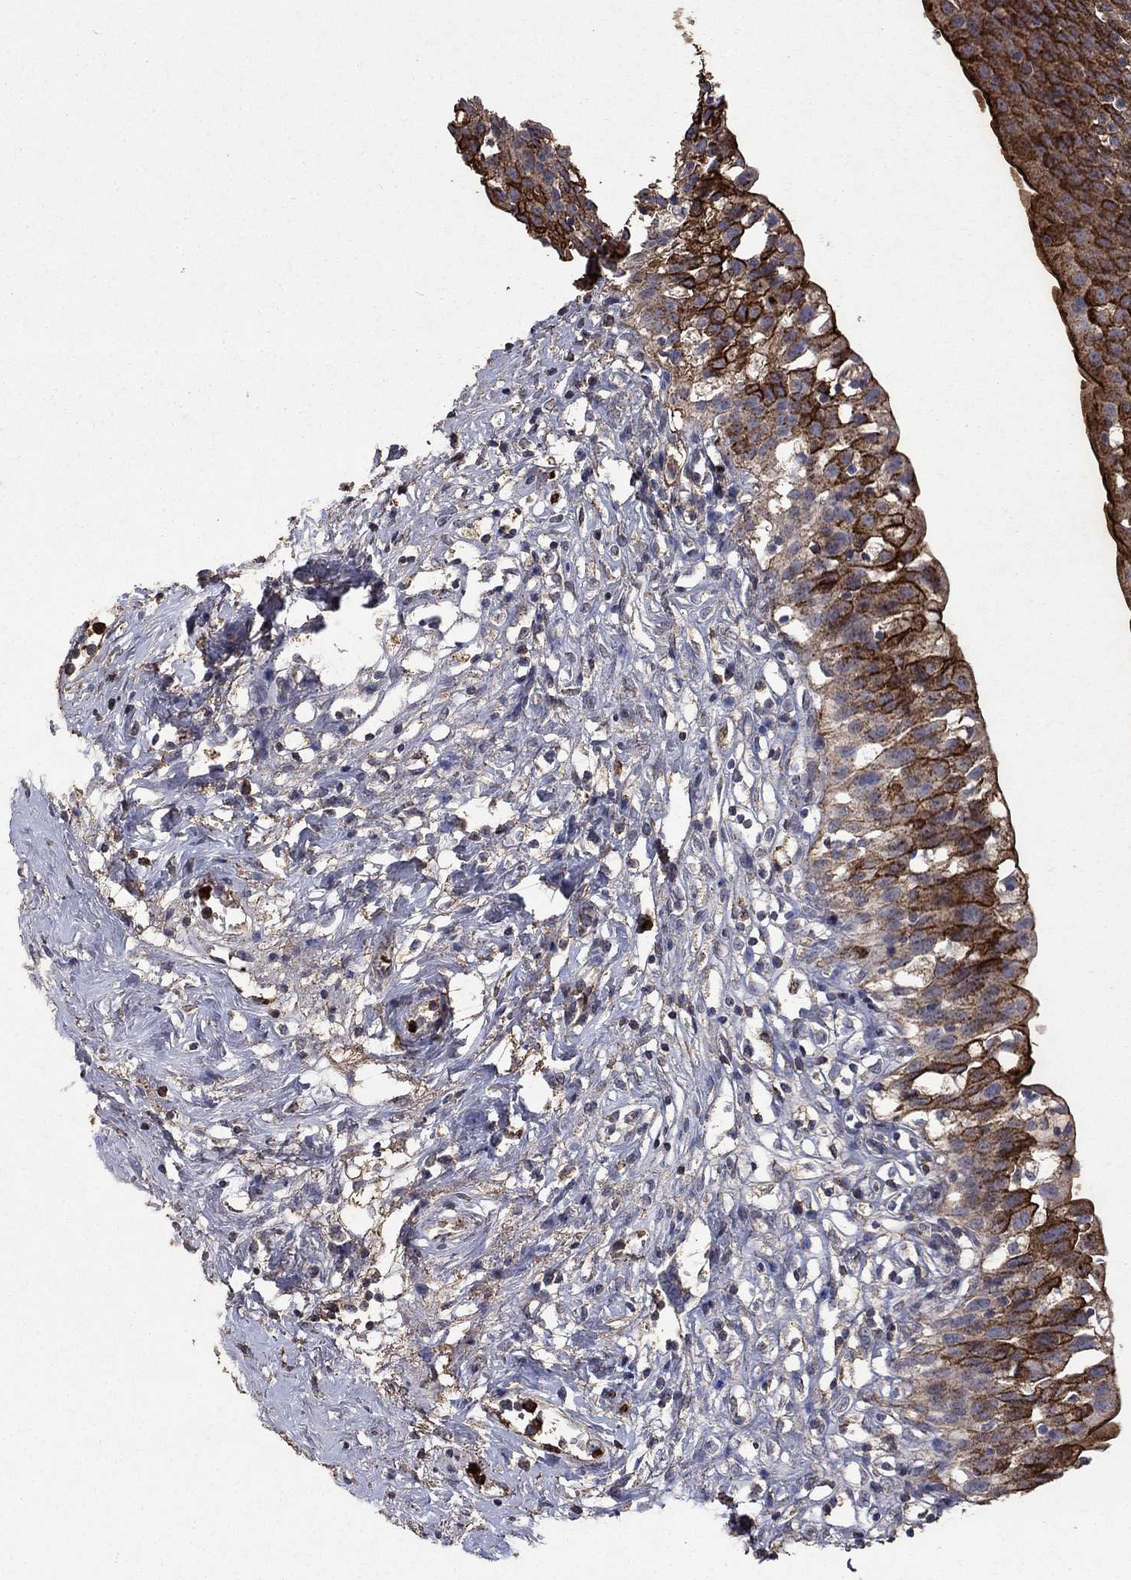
{"staining": {"intensity": "strong", "quantity": "25%-75%", "location": "cytoplasmic/membranous"}, "tissue": "urinary bladder", "cell_type": "Urothelial cells", "image_type": "normal", "snomed": [{"axis": "morphology", "description": "Normal tissue, NOS"}, {"axis": "topography", "description": "Urinary bladder"}], "caption": "This micrograph shows benign urinary bladder stained with immunohistochemistry (IHC) to label a protein in brown. The cytoplasmic/membranous of urothelial cells show strong positivity for the protein. Nuclei are counter-stained blue.", "gene": "CD24", "patient": {"sex": "male", "age": 76}}